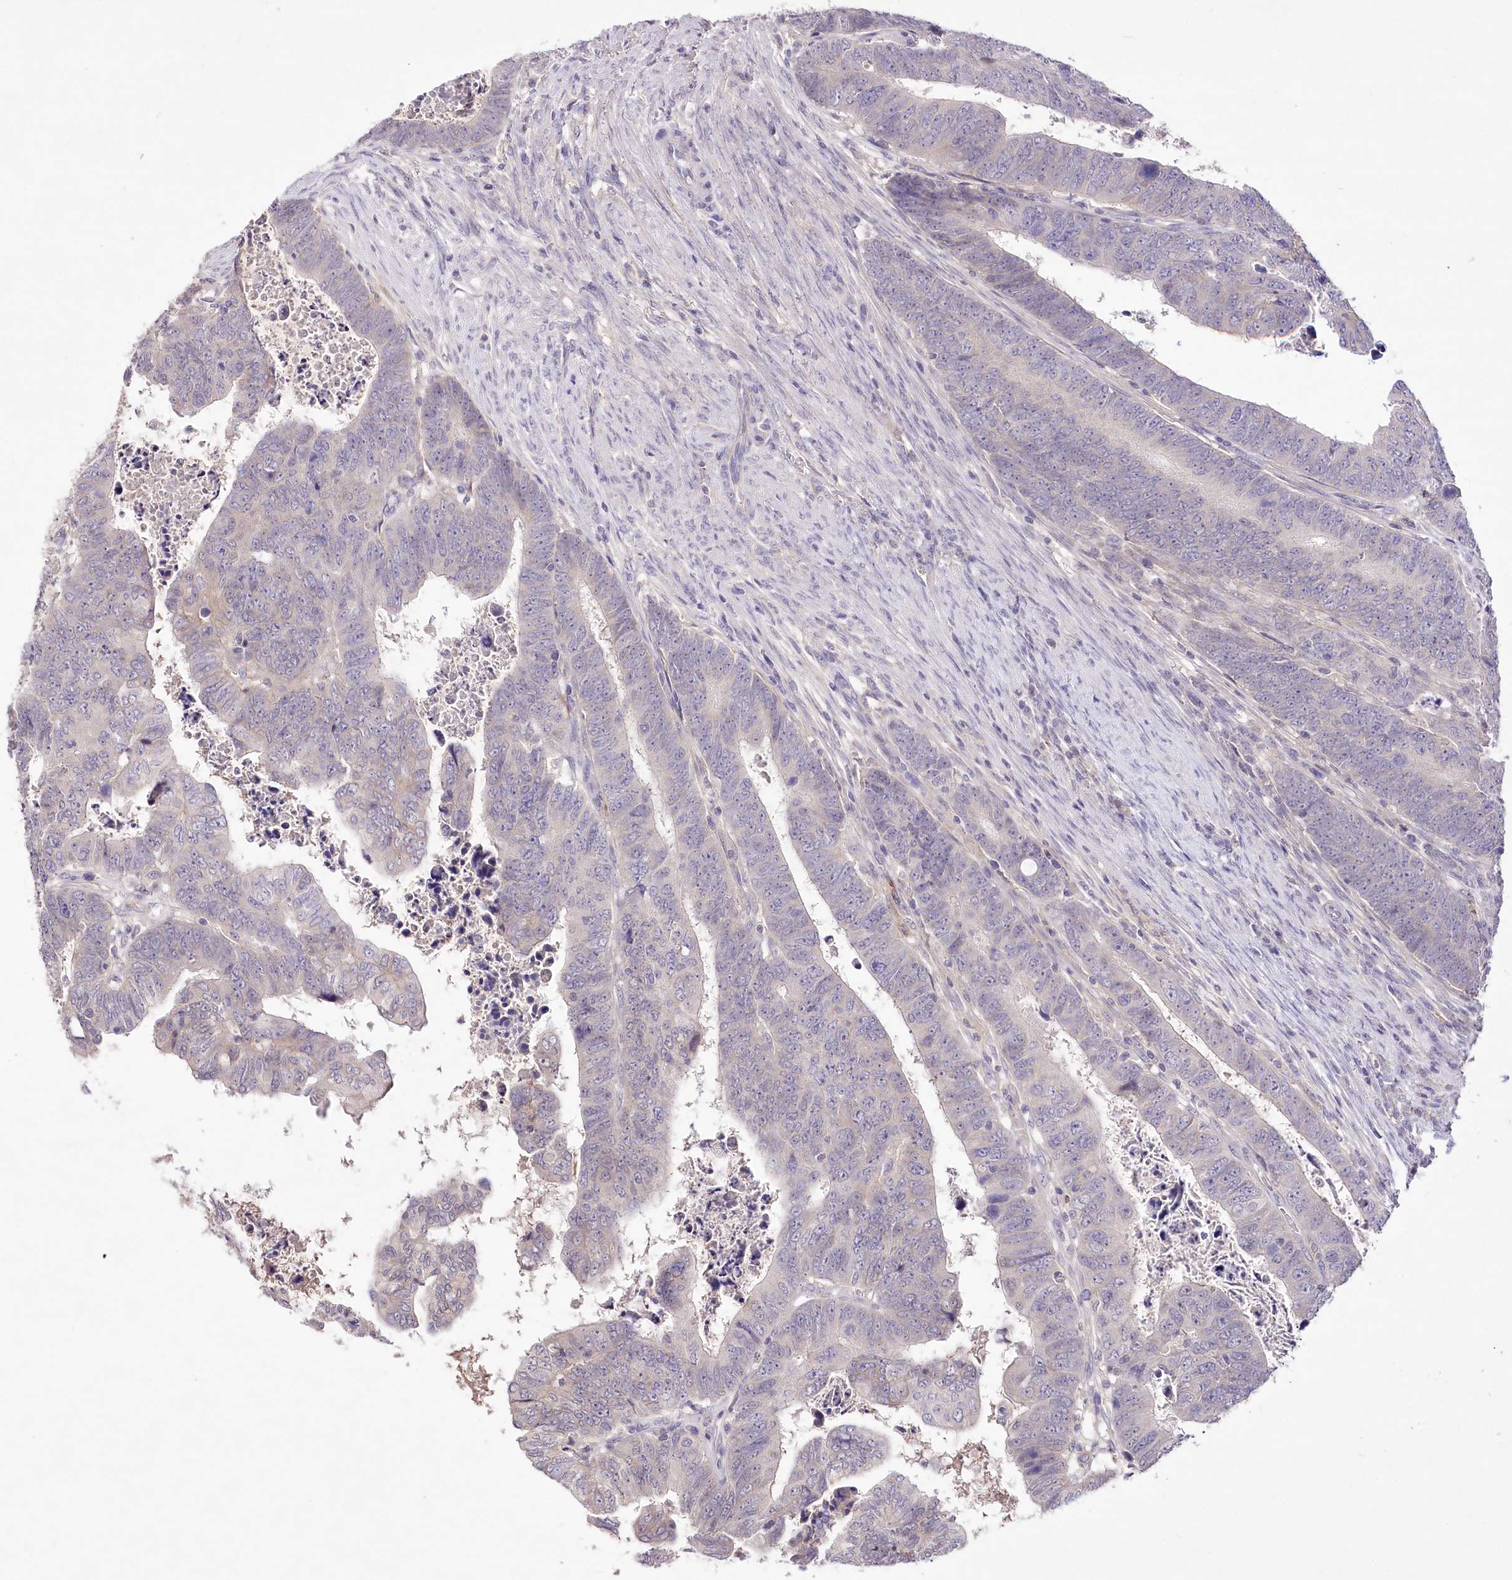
{"staining": {"intensity": "negative", "quantity": "none", "location": "none"}, "tissue": "colorectal cancer", "cell_type": "Tumor cells", "image_type": "cancer", "snomed": [{"axis": "morphology", "description": "Normal tissue, NOS"}, {"axis": "morphology", "description": "Adenocarcinoma, NOS"}, {"axis": "topography", "description": "Rectum"}], "caption": "Immunohistochemistry of colorectal adenocarcinoma demonstrates no expression in tumor cells. The staining is performed using DAB brown chromogen with nuclei counter-stained in using hematoxylin.", "gene": "ENPP1", "patient": {"sex": "female", "age": 65}}